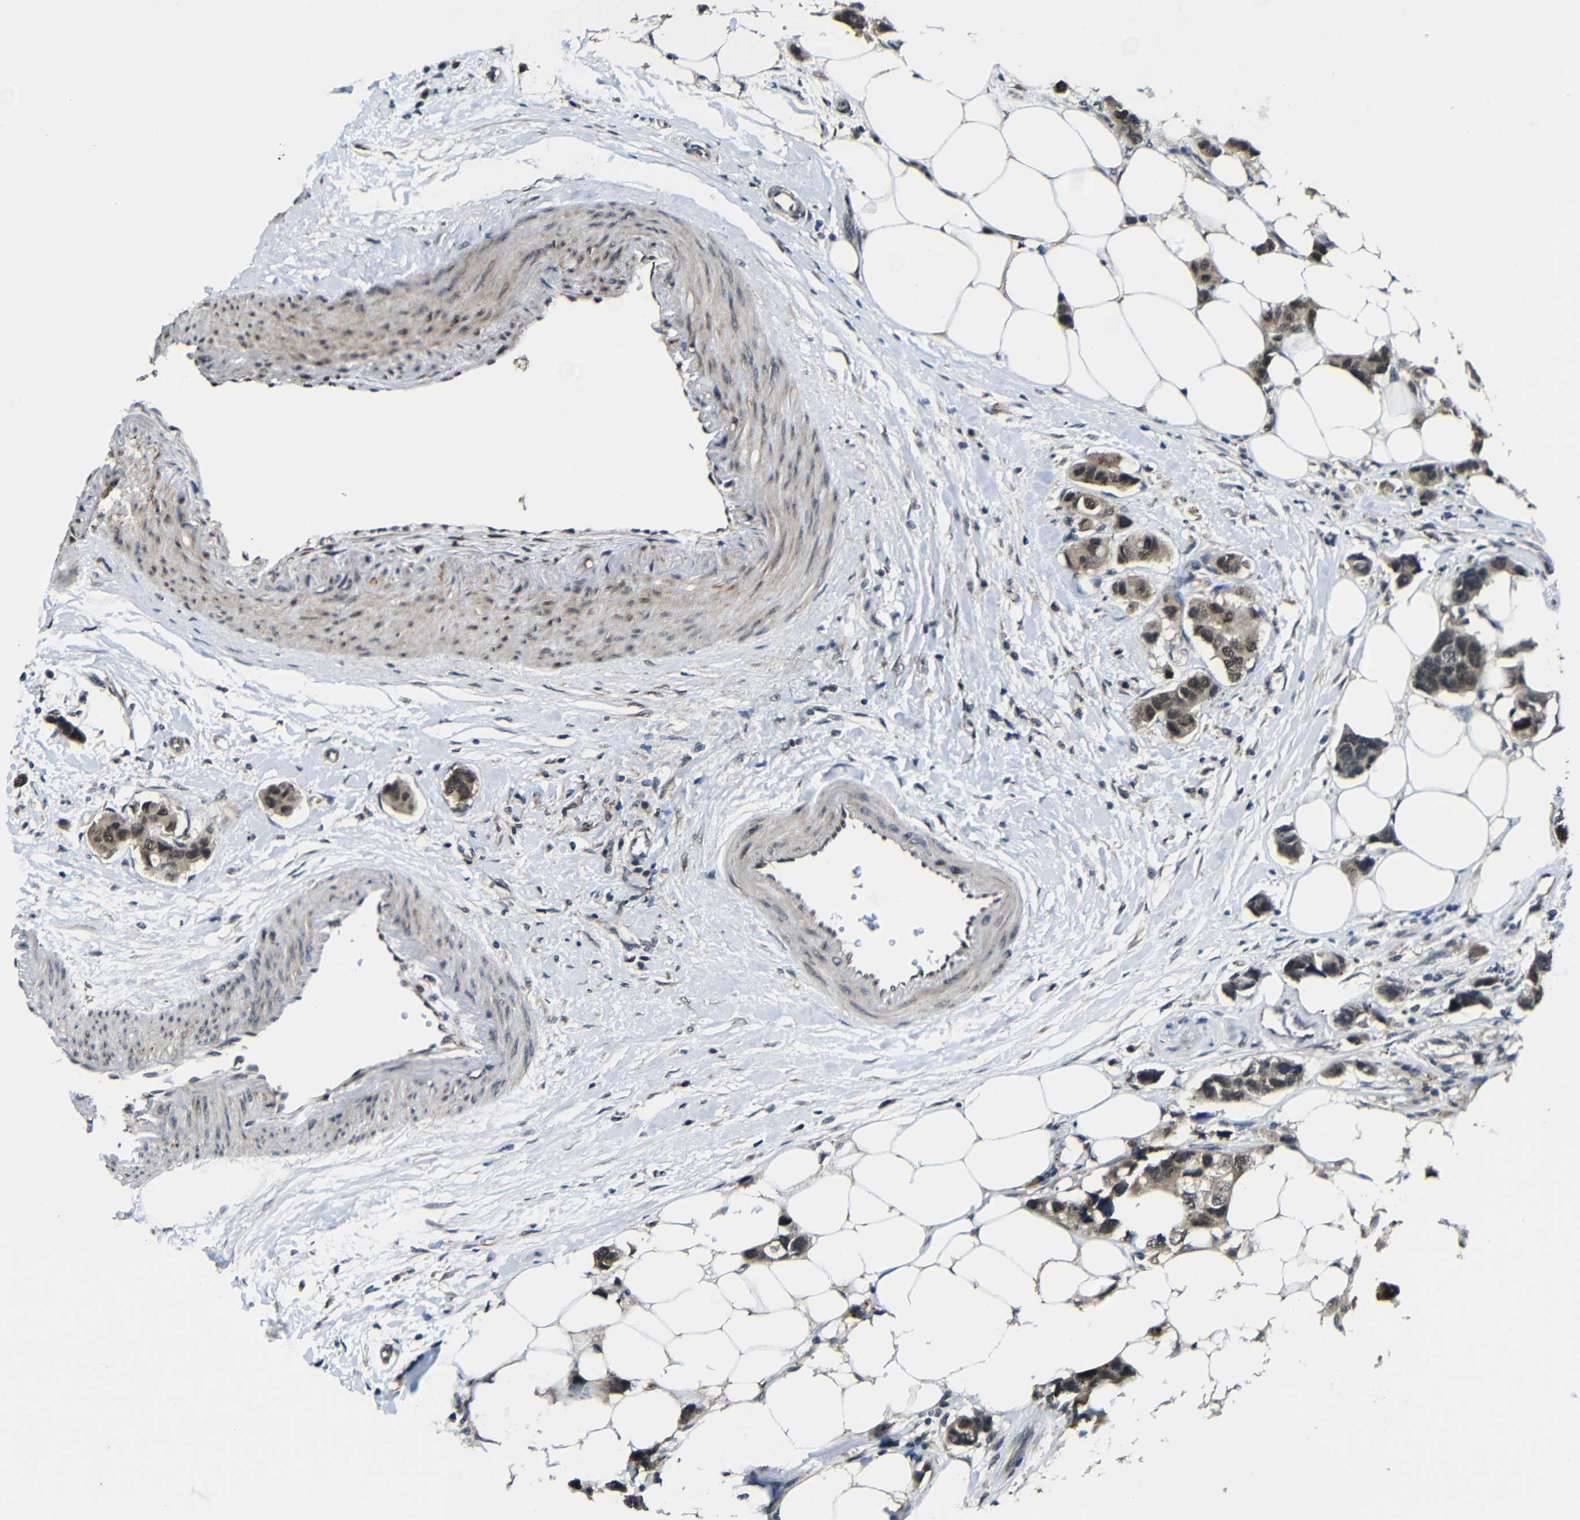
{"staining": {"intensity": "moderate", "quantity": ">75%", "location": "cytoplasmic/membranous"}, "tissue": "breast cancer", "cell_type": "Tumor cells", "image_type": "cancer", "snomed": [{"axis": "morphology", "description": "Normal tissue, NOS"}, {"axis": "morphology", "description": "Duct carcinoma"}, {"axis": "topography", "description": "Breast"}], "caption": "There is medium levels of moderate cytoplasmic/membranous positivity in tumor cells of breast intraductal carcinoma, as demonstrated by immunohistochemical staining (brown color).", "gene": "FAM172A", "patient": {"sex": "female", "age": 50}}